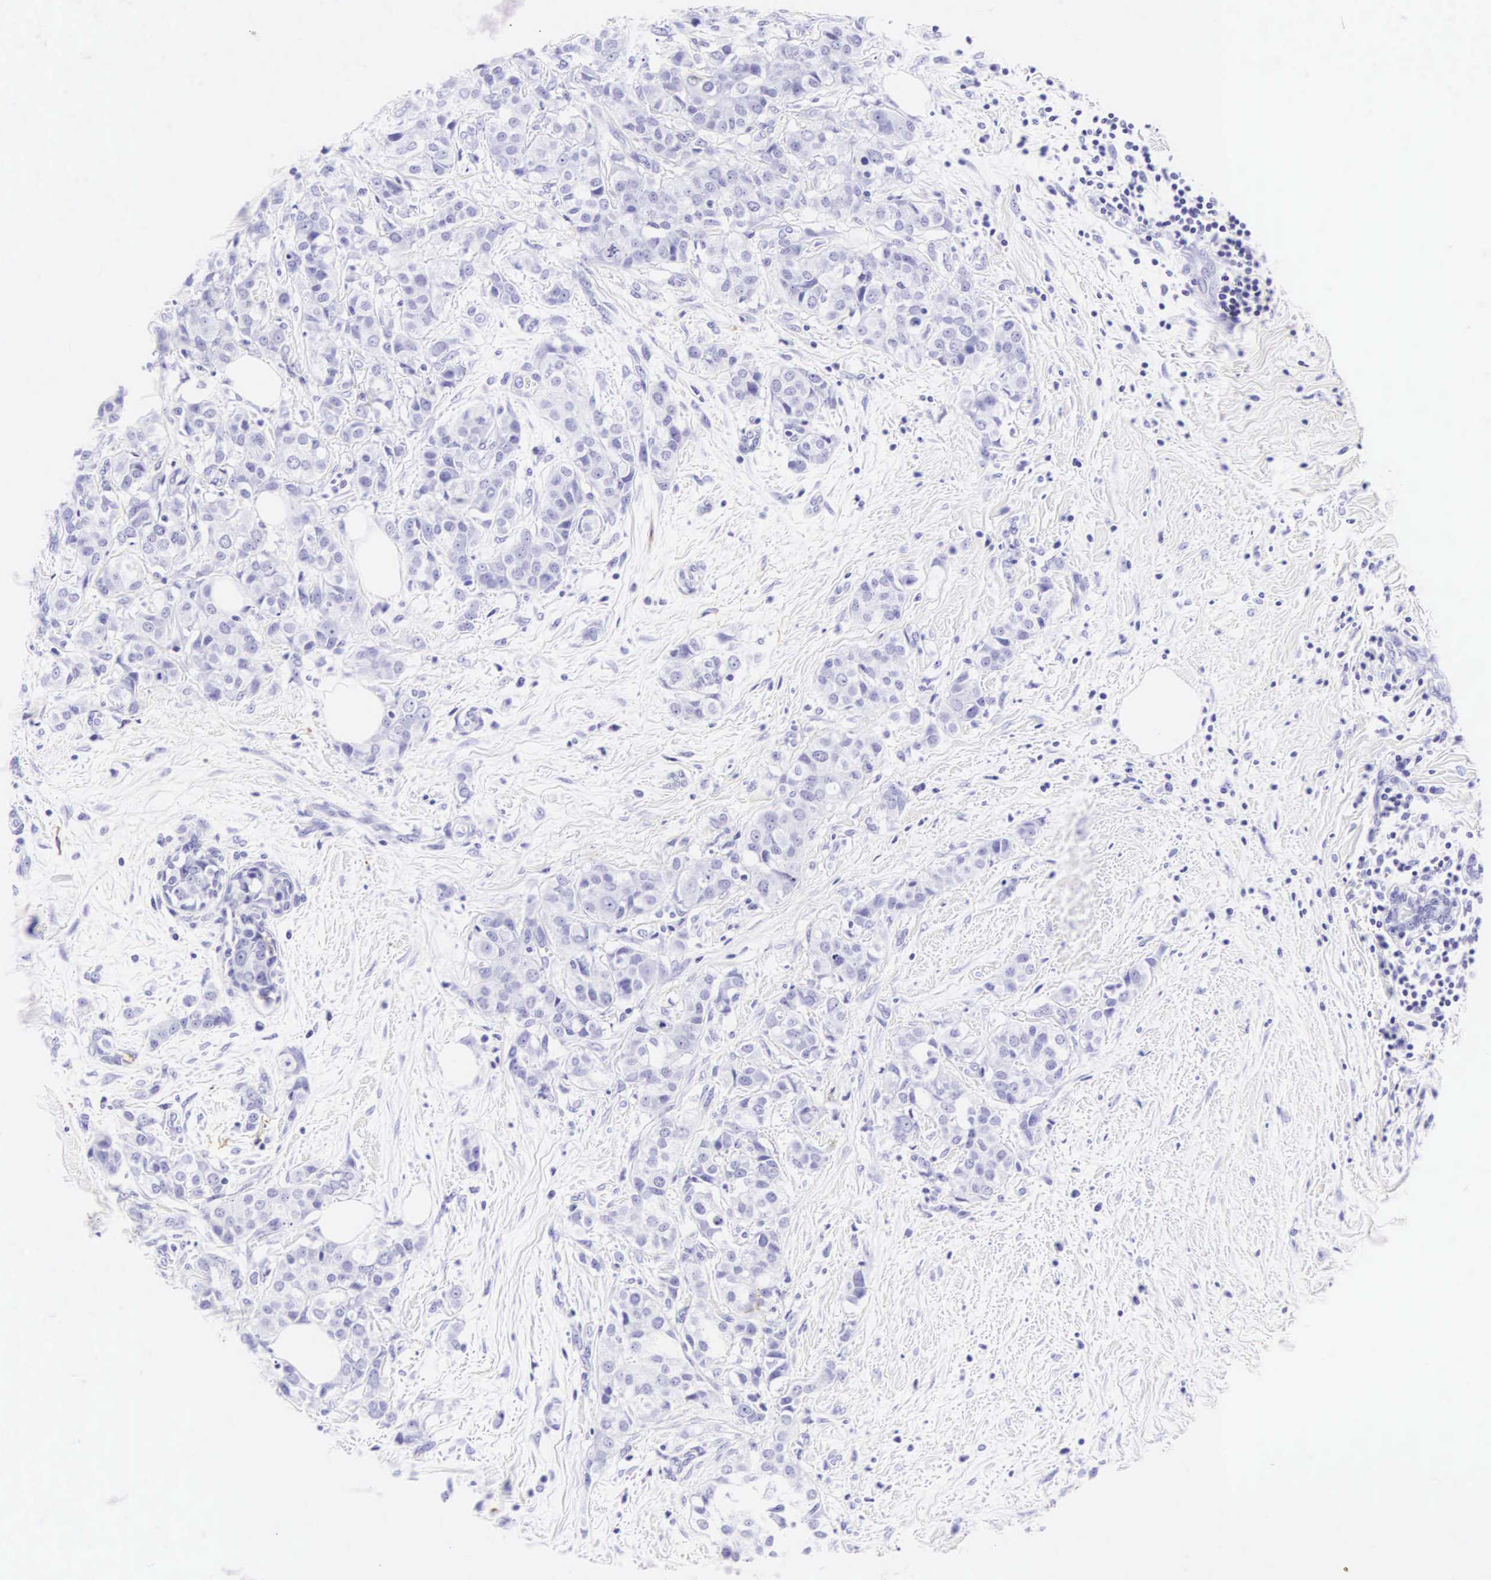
{"staining": {"intensity": "negative", "quantity": "none", "location": "none"}, "tissue": "breast cancer", "cell_type": "Tumor cells", "image_type": "cancer", "snomed": [{"axis": "morphology", "description": "Duct carcinoma"}, {"axis": "topography", "description": "Breast"}], "caption": "Breast cancer was stained to show a protein in brown. There is no significant expression in tumor cells.", "gene": "CD1A", "patient": {"sex": "female", "age": 55}}